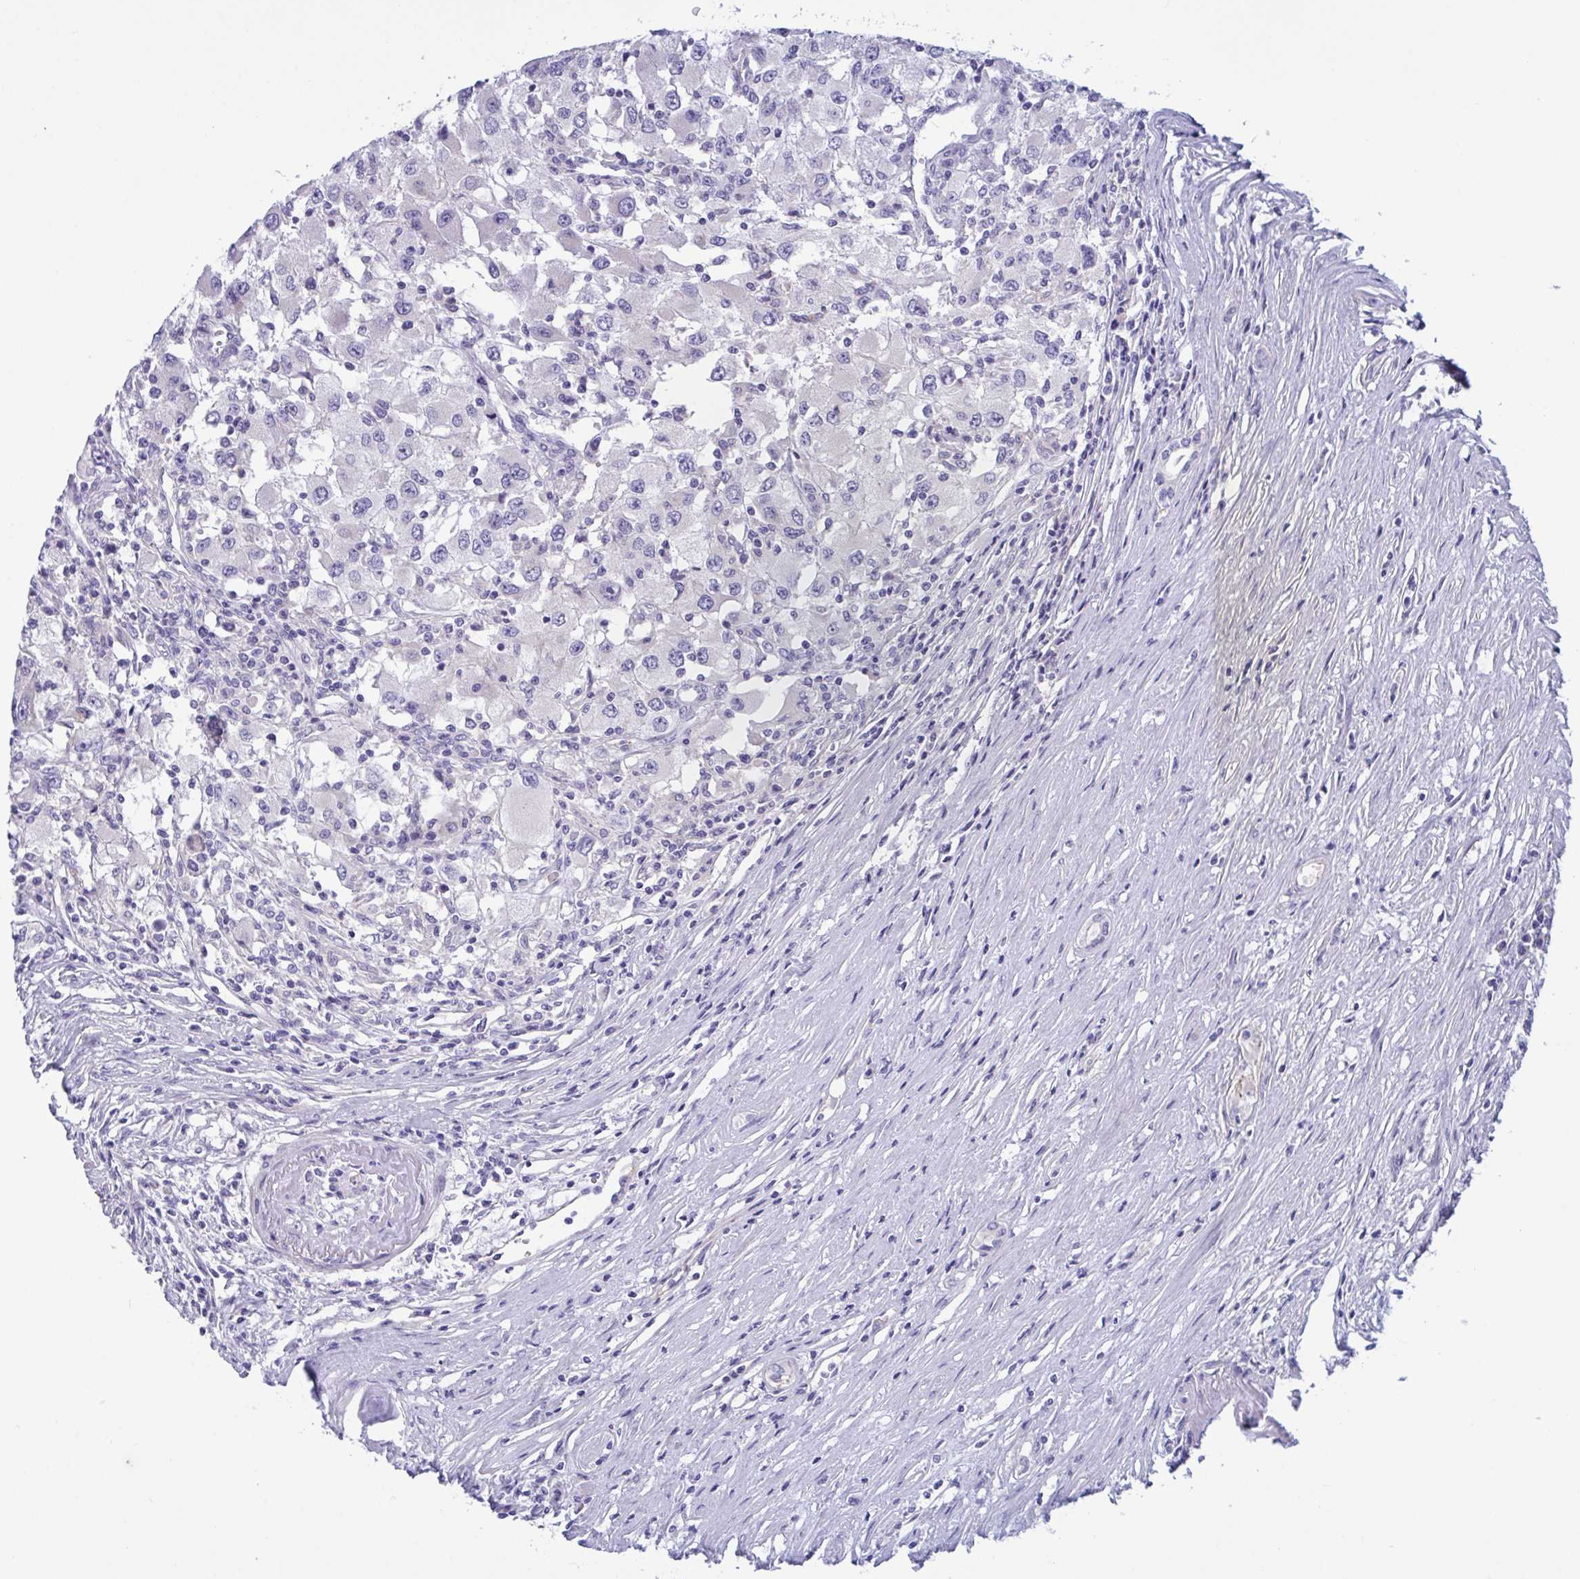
{"staining": {"intensity": "negative", "quantity": "none", "location": "none"}, "tissue": "renal cancer", "cell_type": "Tumor cells", "image_type": "cancer", "snomed": [{"axis": "morphology", "description": "Adenocarcinoma, NOS"}, {"axis": "topography", "description": "Kidney"}], "caption": "Immunohistochemical staining of renal cancer (adenocarcinoma) reveals no significant staining in tumor cells.", "gene": "OXLD1", "patient": {"sex": "female", "age": 67}}